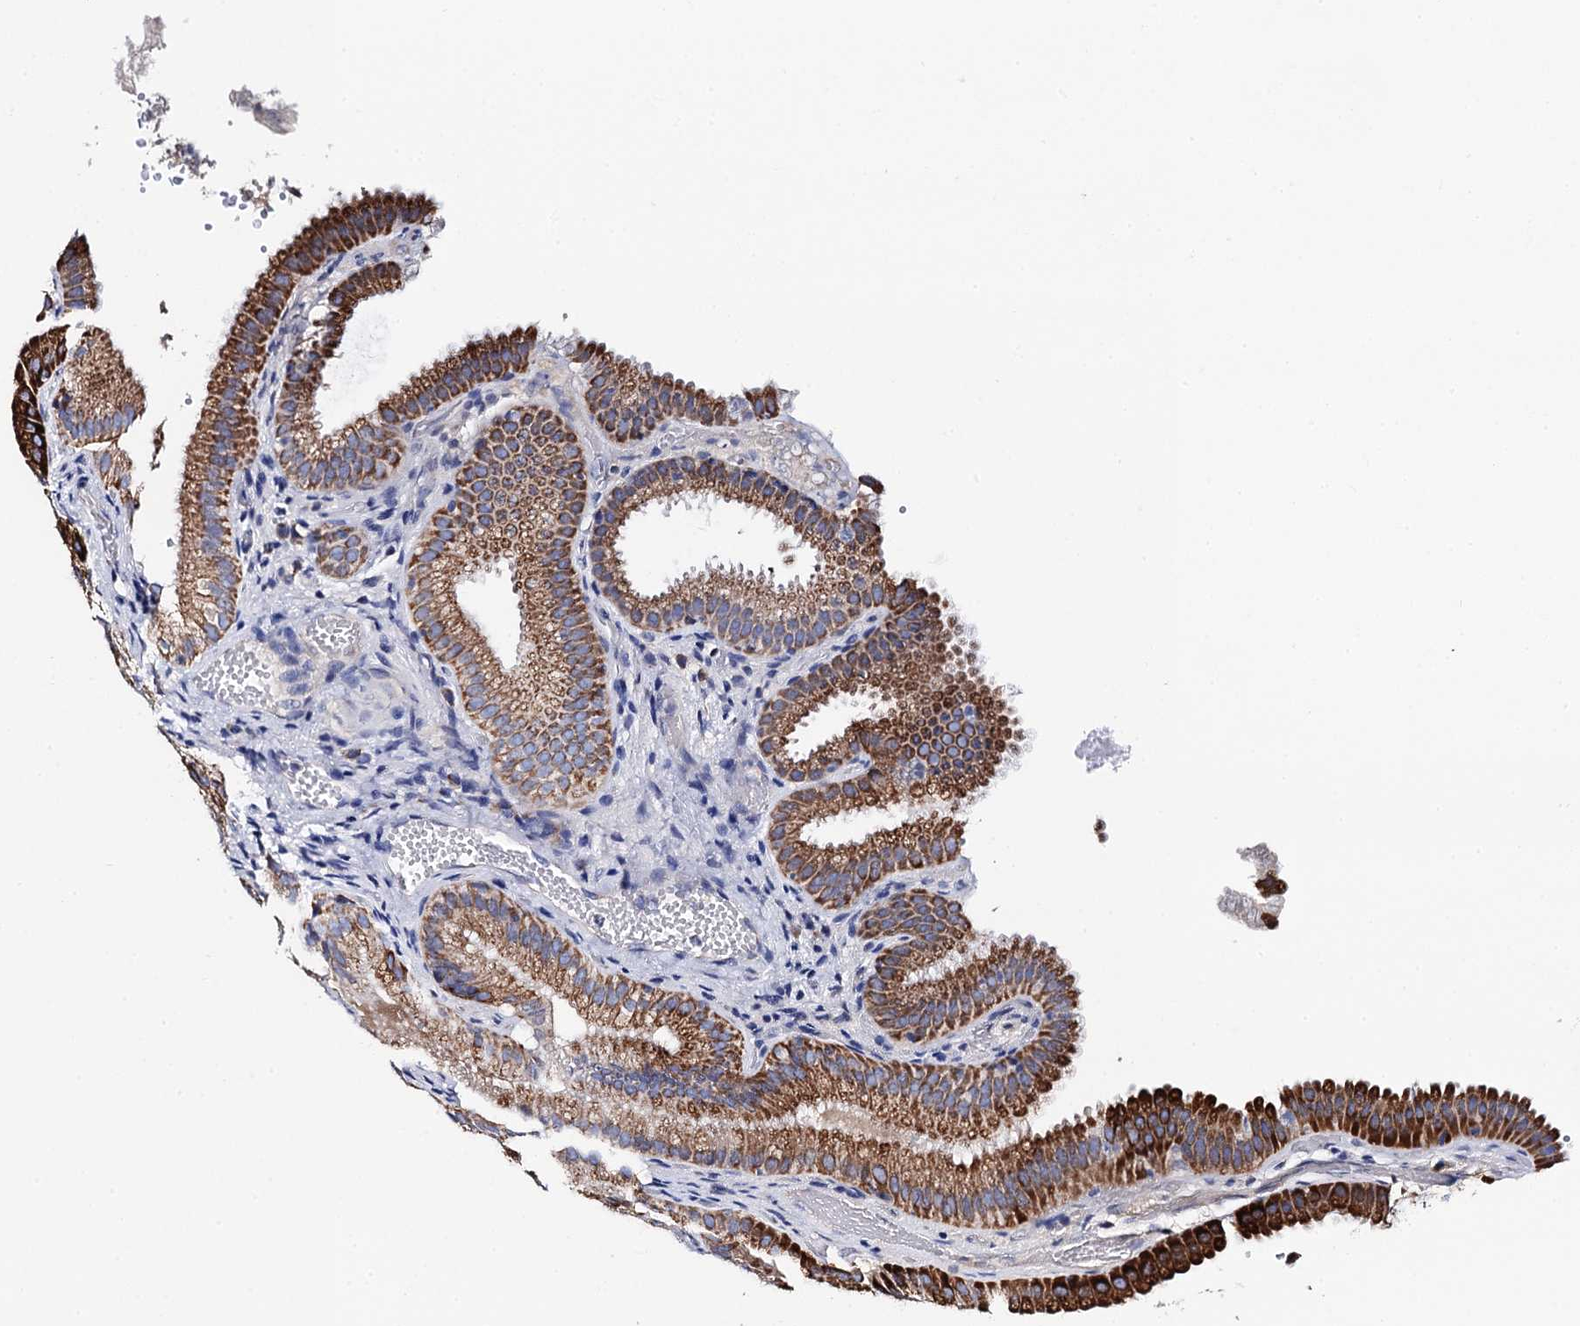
{"staining": {"intensity": "moderate", "quantity": ">75%", "location": "cytoplasmic/membranous"}, "tissue": "gallbladder", "cell_type": "Glandular cells", "image_type": "normal", "snomed": [{"axis": "morphology", "description": "Normal tissue, NOS"}, {"axis": "topography", "description": "Gallbladder"}], "caption": "This photomicrograph shows immunohistochemistry staining of unremarkable human gallbladder, with medium moderate cytoplasmic/membranous positivity in about >75% of glandular cells.", "gene": "ACADSB", "patient": {"sex": "female", "age": 30}}